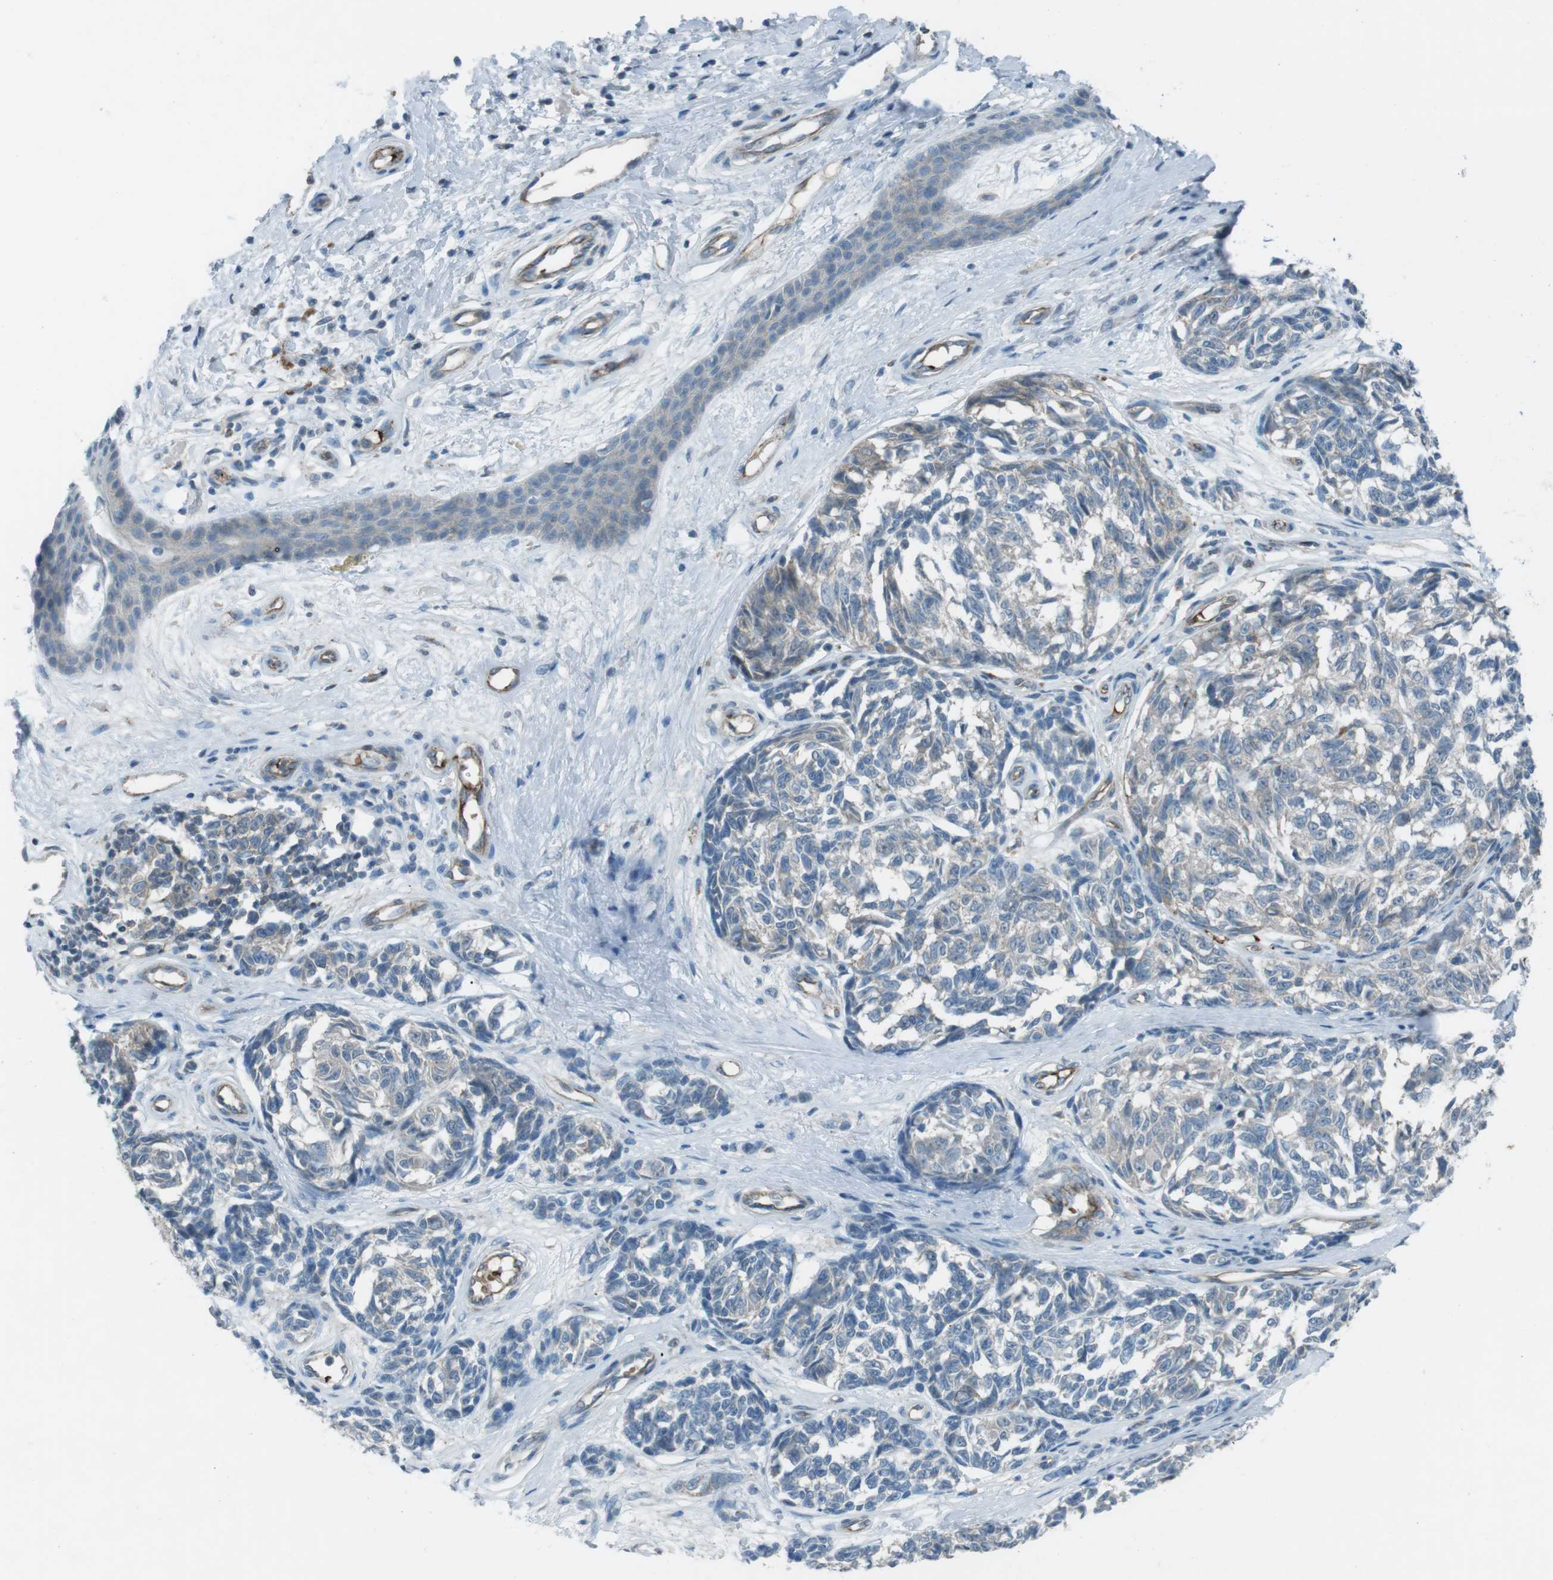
{"staining": {"intensity": "negative", "quantity": "none", "location": "none"}, "tissue": "melanoma", "cell_type": "Tumor cells", "image_type": "cancer", "snomed": [{"axis": "morphology", "description": "Malignant melanoma, NOS"}, {"axis": "topography", "description": "Skin"}], "caption": "Immunohistochemistry (IHC) of human malignant melanoma exhibits no expression in tumor cells.", "gene": "SPTA1", "patient": {"sex": "female", "age": 64}}